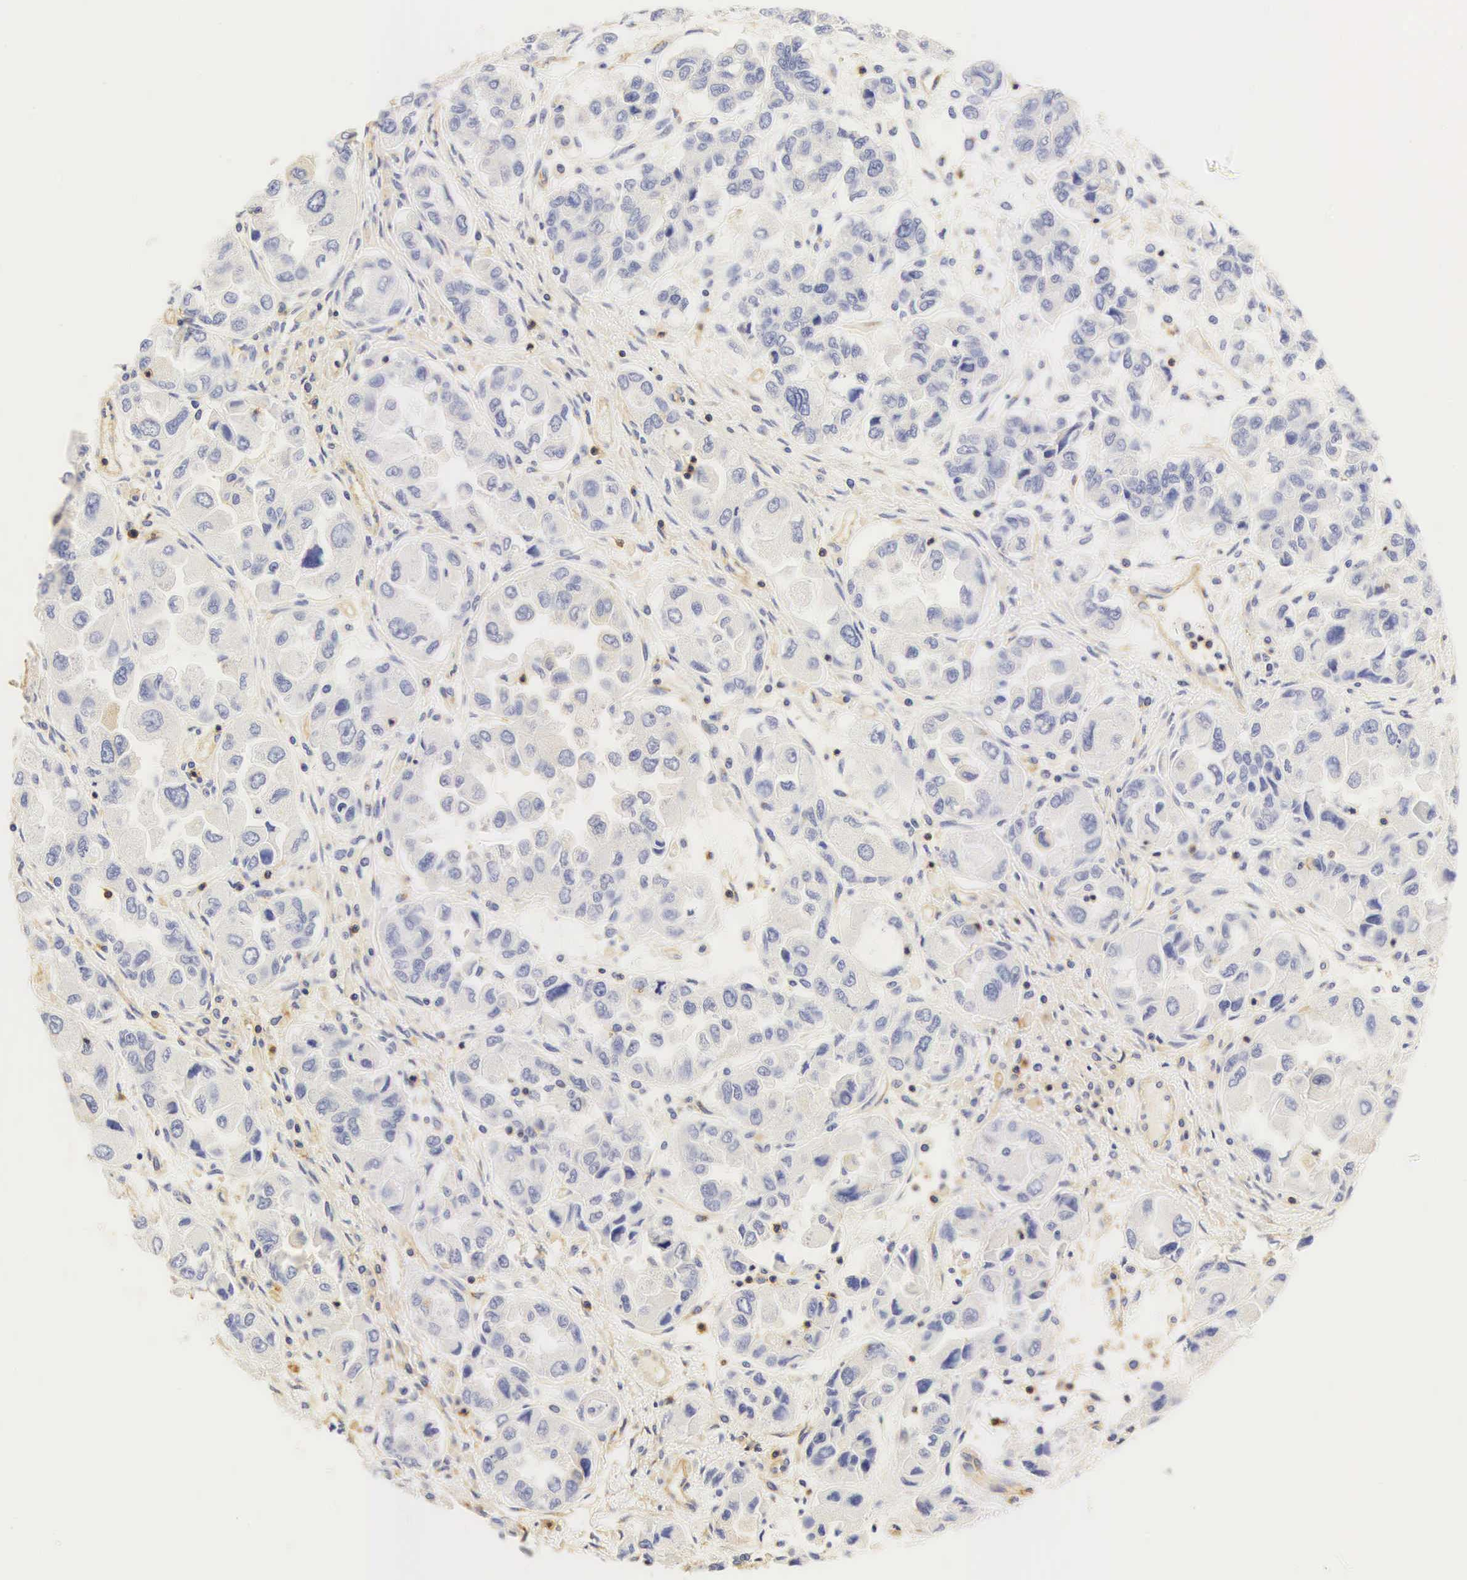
{"staining": {"intensity": "negative", "quantity": "none", "location": "none"}, "tissue": "ovarian cancer", "cell_type": "Tumor cells", "image_type": "cancer", "snomed": [{"axis": "morphology", "description": "Cystadenocarcinoma, serous, NOS"}, {"axis": "topography", "description": "Ovary"}], "caption": "High power microscopy photomicrograph of an IHC micrograph of ovarian cancer, revealing no significant staining in tumor cells.", "gene": "CD99", "patient": {"sex": "female", "age": 84}}